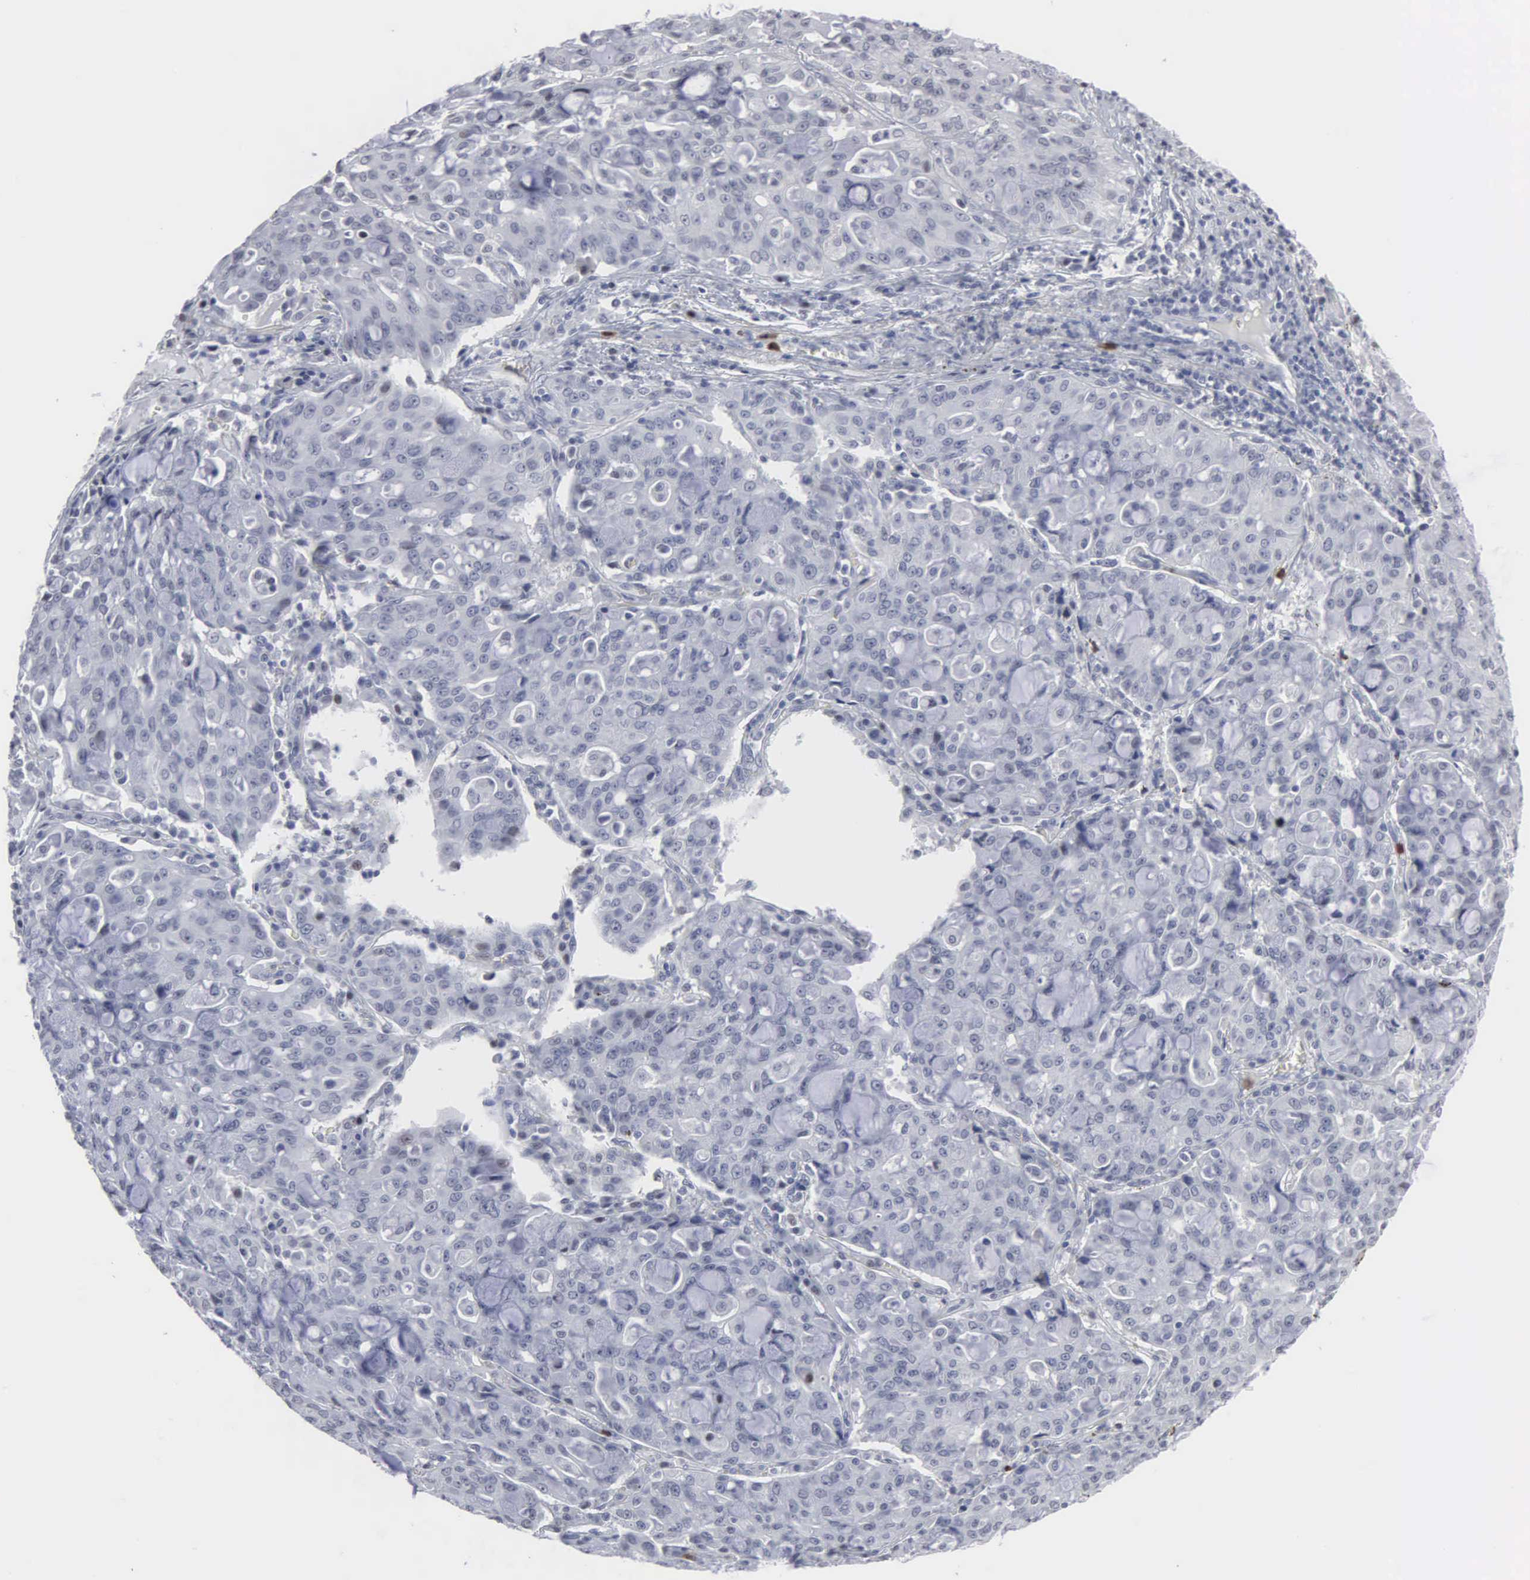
{"staining": {"intensity": "negative", "quantity": "none", "location": "none"}, "tissue": "lung cancer", "cell_type": "Tumor cells", "image_type": "cancer", "snomed": [{"axis": "morphology", "description": "Adenocarcinoma, NOS"}, {"axis": "topography", "description": "Lung"}], "caption": "Lung adenocarcinoma stained for a protein using immunohistochemistry reveals no staining tumor cells.", "gene": "SPIN3", "patient": {"sex": "female", "age": 44}}